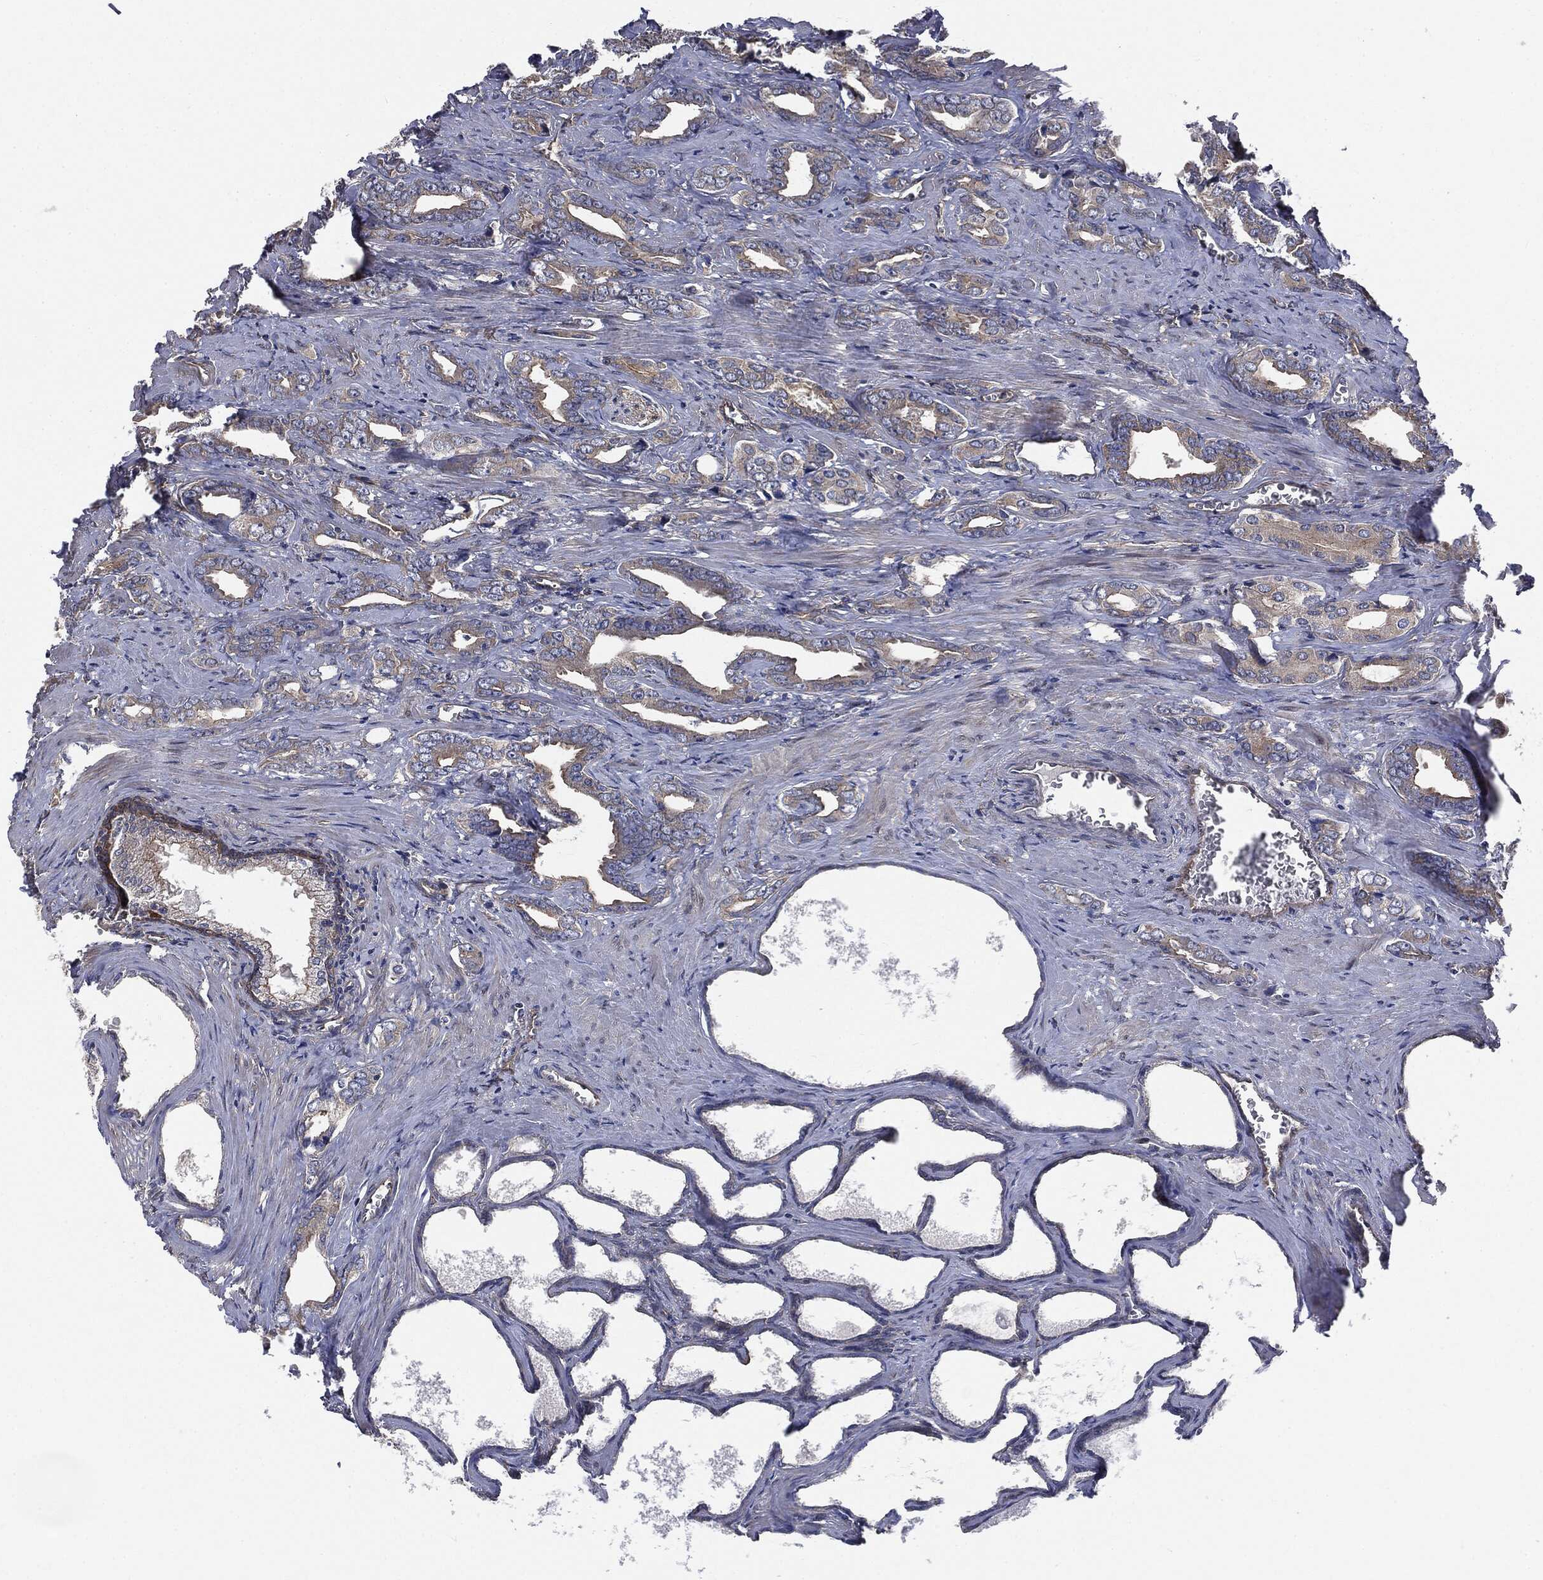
{"staining": {"intensity": "weak", "quantity": "<25%", "location": "cytoplasmic/membranous"}, "tissue": "prostate cancer", "cell_type": "Tumor cells", "image_type": "cancer", "snomed": [{"axis": "morphology", "description": "Adenocarcinoma, NOS"}, {"axis": "topography", "description": "Prostate"}], "caption": "The photomicrograph demonstrates no significant staining in tumor cells of adenocarcinoma (prostate).", "gene": "EPS15L1", "patient": {"sex": "male", "age": 66}}